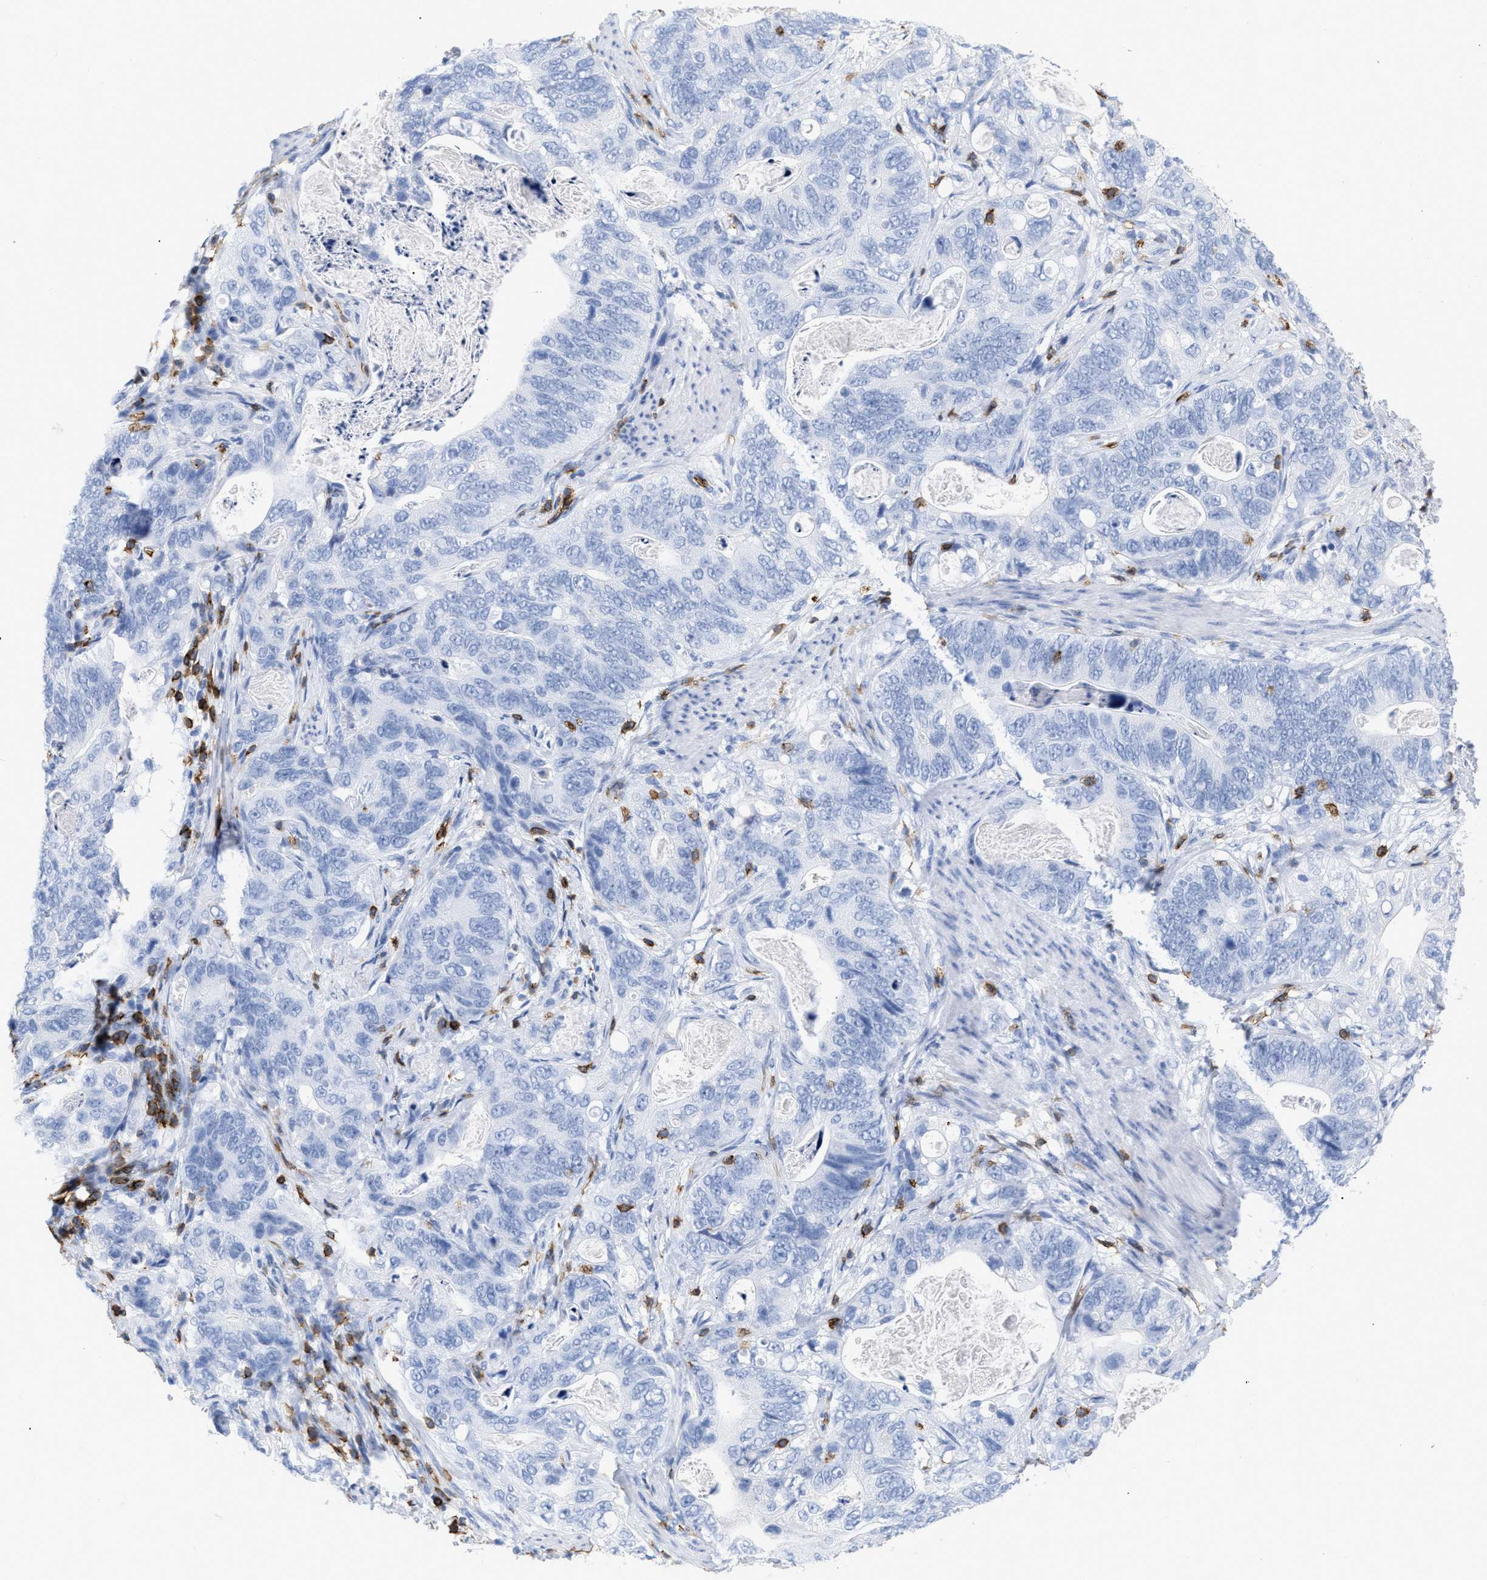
{"staining": {"intensity": "negative", "quantity": "none", "location": "none"}, "tissue": "stomach cancer", "cell_type": "Tumor cells", "image_type": "cancer", "snomed": [{"axis": "morphology", "description": "Normal tissue, NOS"}, {"axis": "morphology", "description": "Adenocarcinoma, NOS"}, {"axis": "topography", "description": "Stomach"}], "caption": "Immunohistochemistry (IHC) of human stomach adenocarcinoma shows no expression in tumor cells. Nuclei are stained in blue.", "gene": "CD5", "patient": {"sex": "female", "age": 89}}